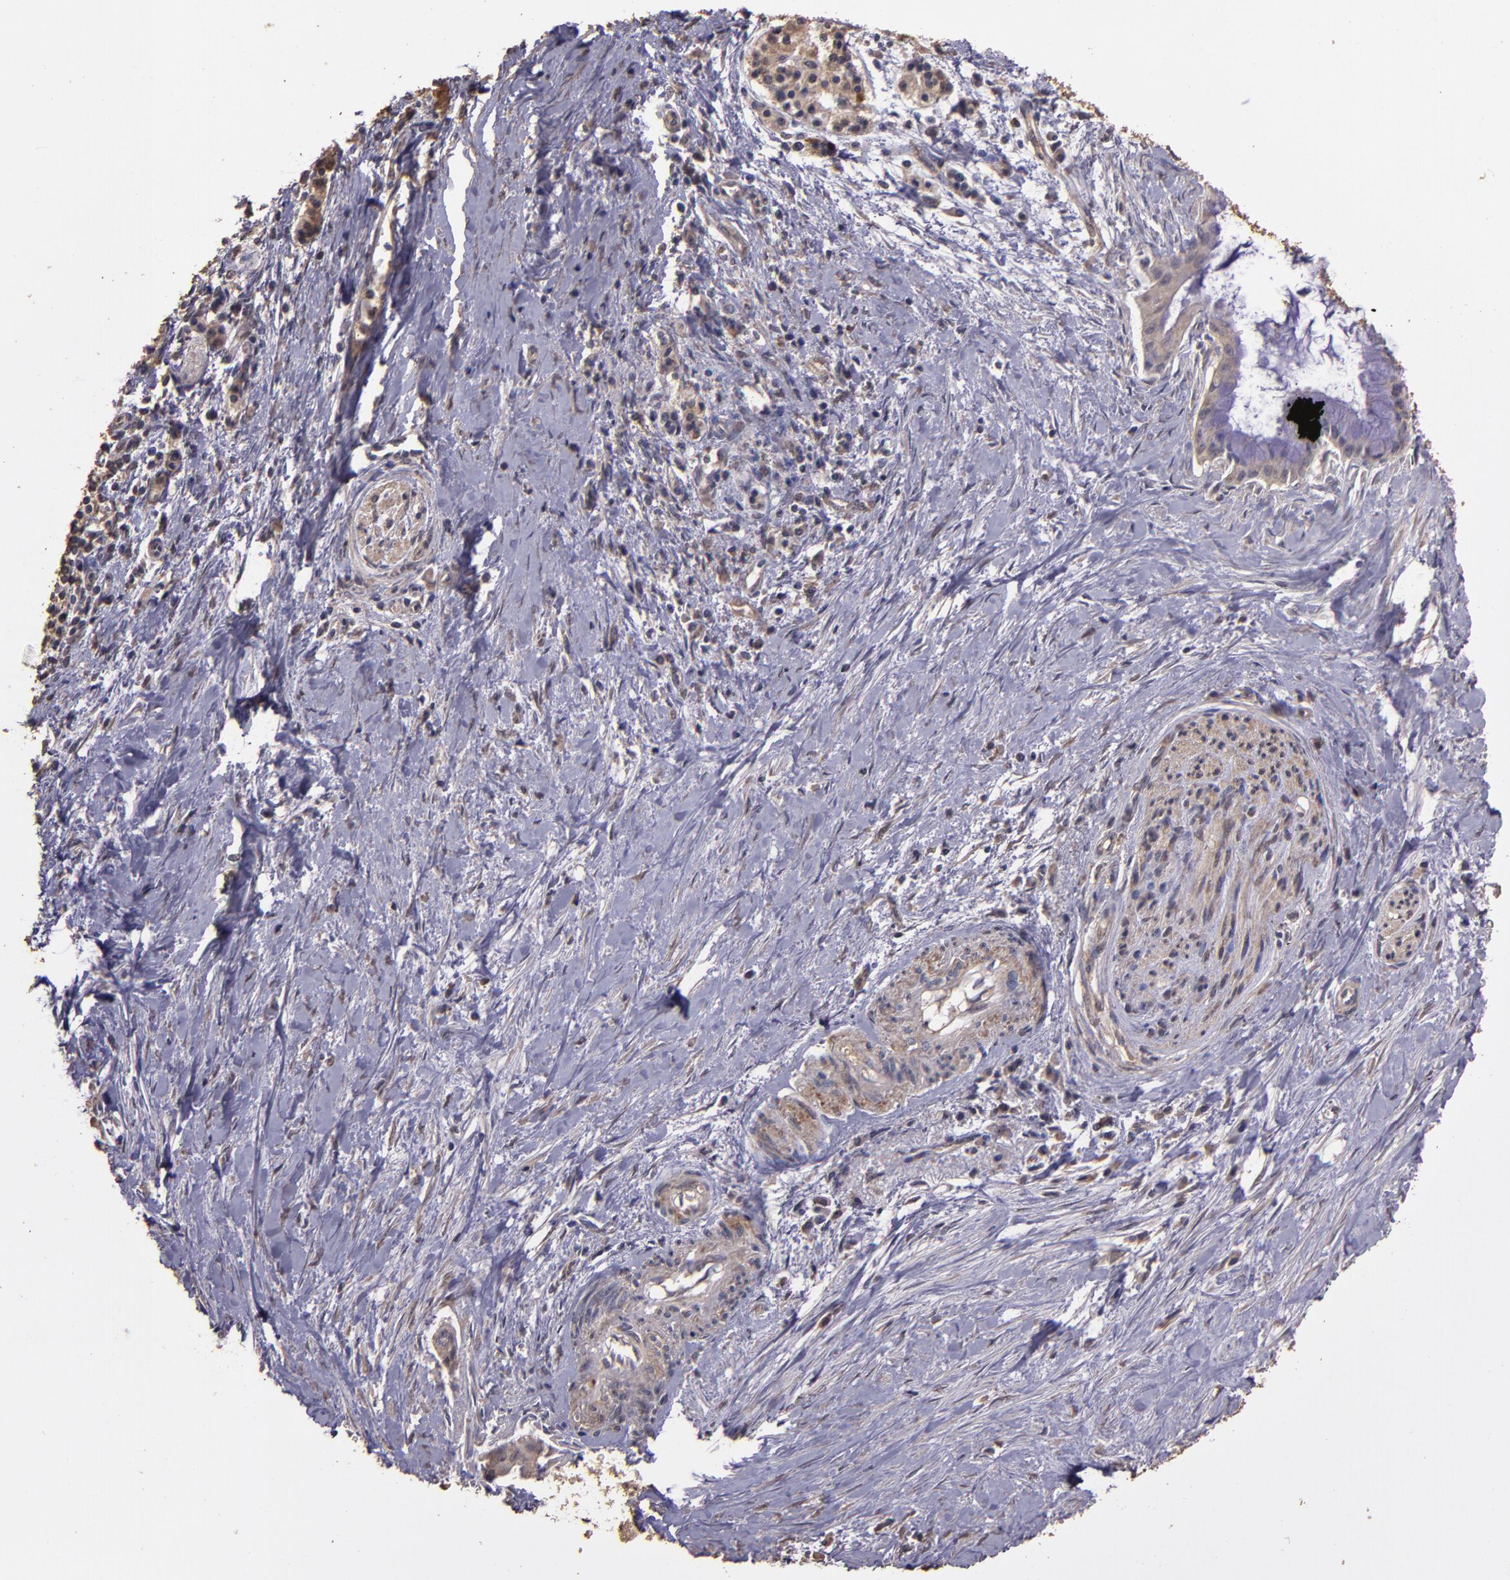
{"staining": {"intensity": "weak", "quantity": ">75%", "location": "cytoplasmic/membranous"}, "tissue": "pancreatic cancer", "cell_type": "Tumor cells", "image_type": "cancer", "snomed": [{"axis": "morphology", "description": "Adenocarcinoma, NOS"}, {"axis": "topography", "description": "Pancreas"}], "caption": "Immunohistochemistry (IHC) histopathology image of neoplastic tissue: human adenocarcinoma (pancreatic) stained using immunohistochemistry (IHC) exhibits low levels of weak protein expression localized specifically in the cytoplasmic/membranous of tumor cells, appearing as a cytoplasmic/membranous brown color.", "gene": "HECTD1", "patient": {"sex": "male", "age": 59}}